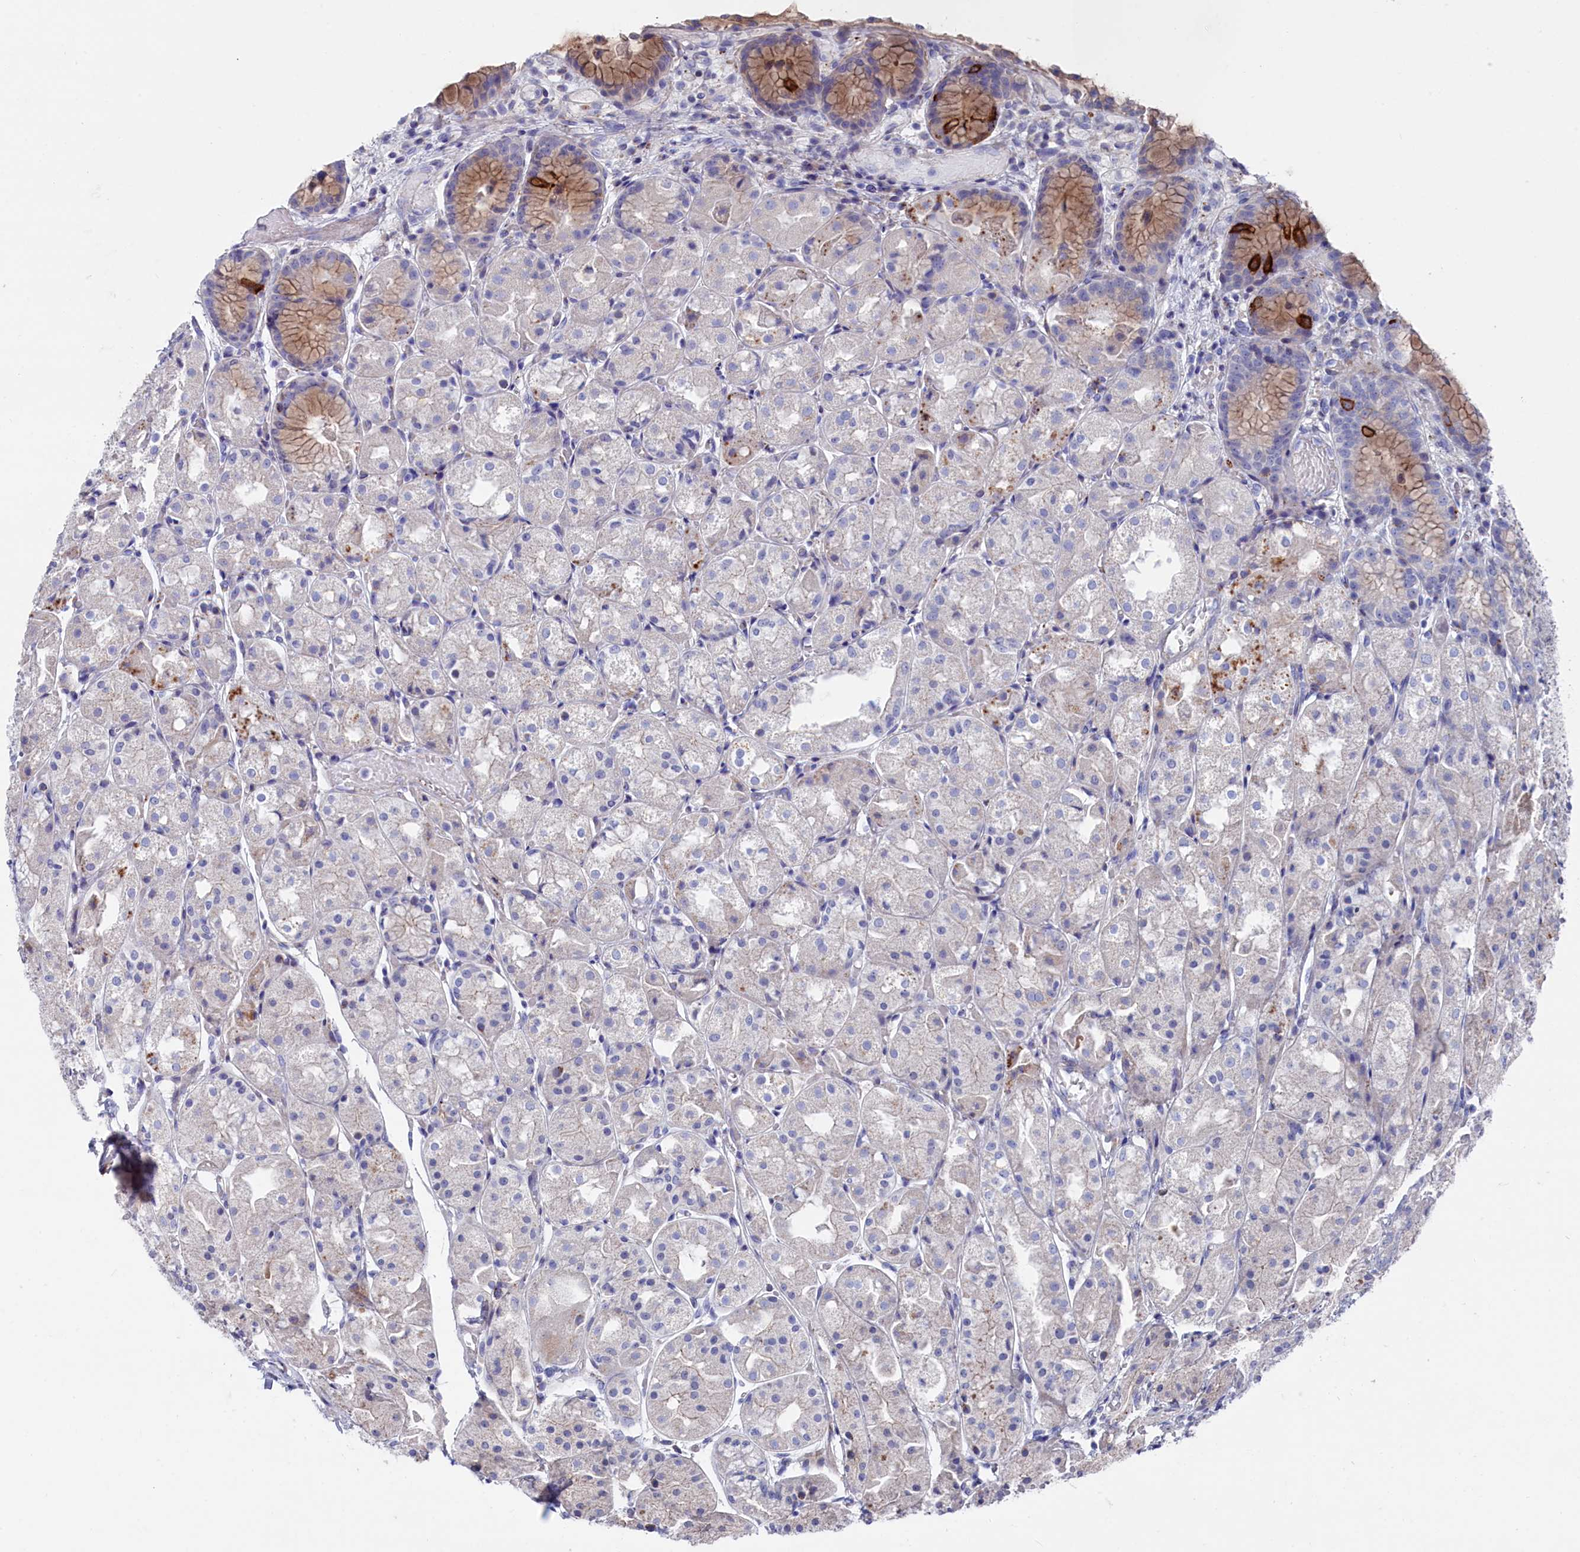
{"staining": {"intensity": "moderate", "quantity": "25%-75%", "location": "cytoplasmic/membranous"}, "tissue": "stomach", "cell_type": "Glandular cells", "image_type": "normal", "snomed": [{"axis": "morphology", "description": "Normal tissue, NOS"}, {"axis": "topography", "description": "Stomach, upper"}], "caption": "DAB immunohistochemical staining of benign stomach displays moderate cytoplasmic/membranous protein staining in approximately 25%-75% of glandular cells. (DAB = brown stain, brightfield microscopy at high magnification).", "gene": "NUDT7", "patient": {"sex": "male", "age": 72}}